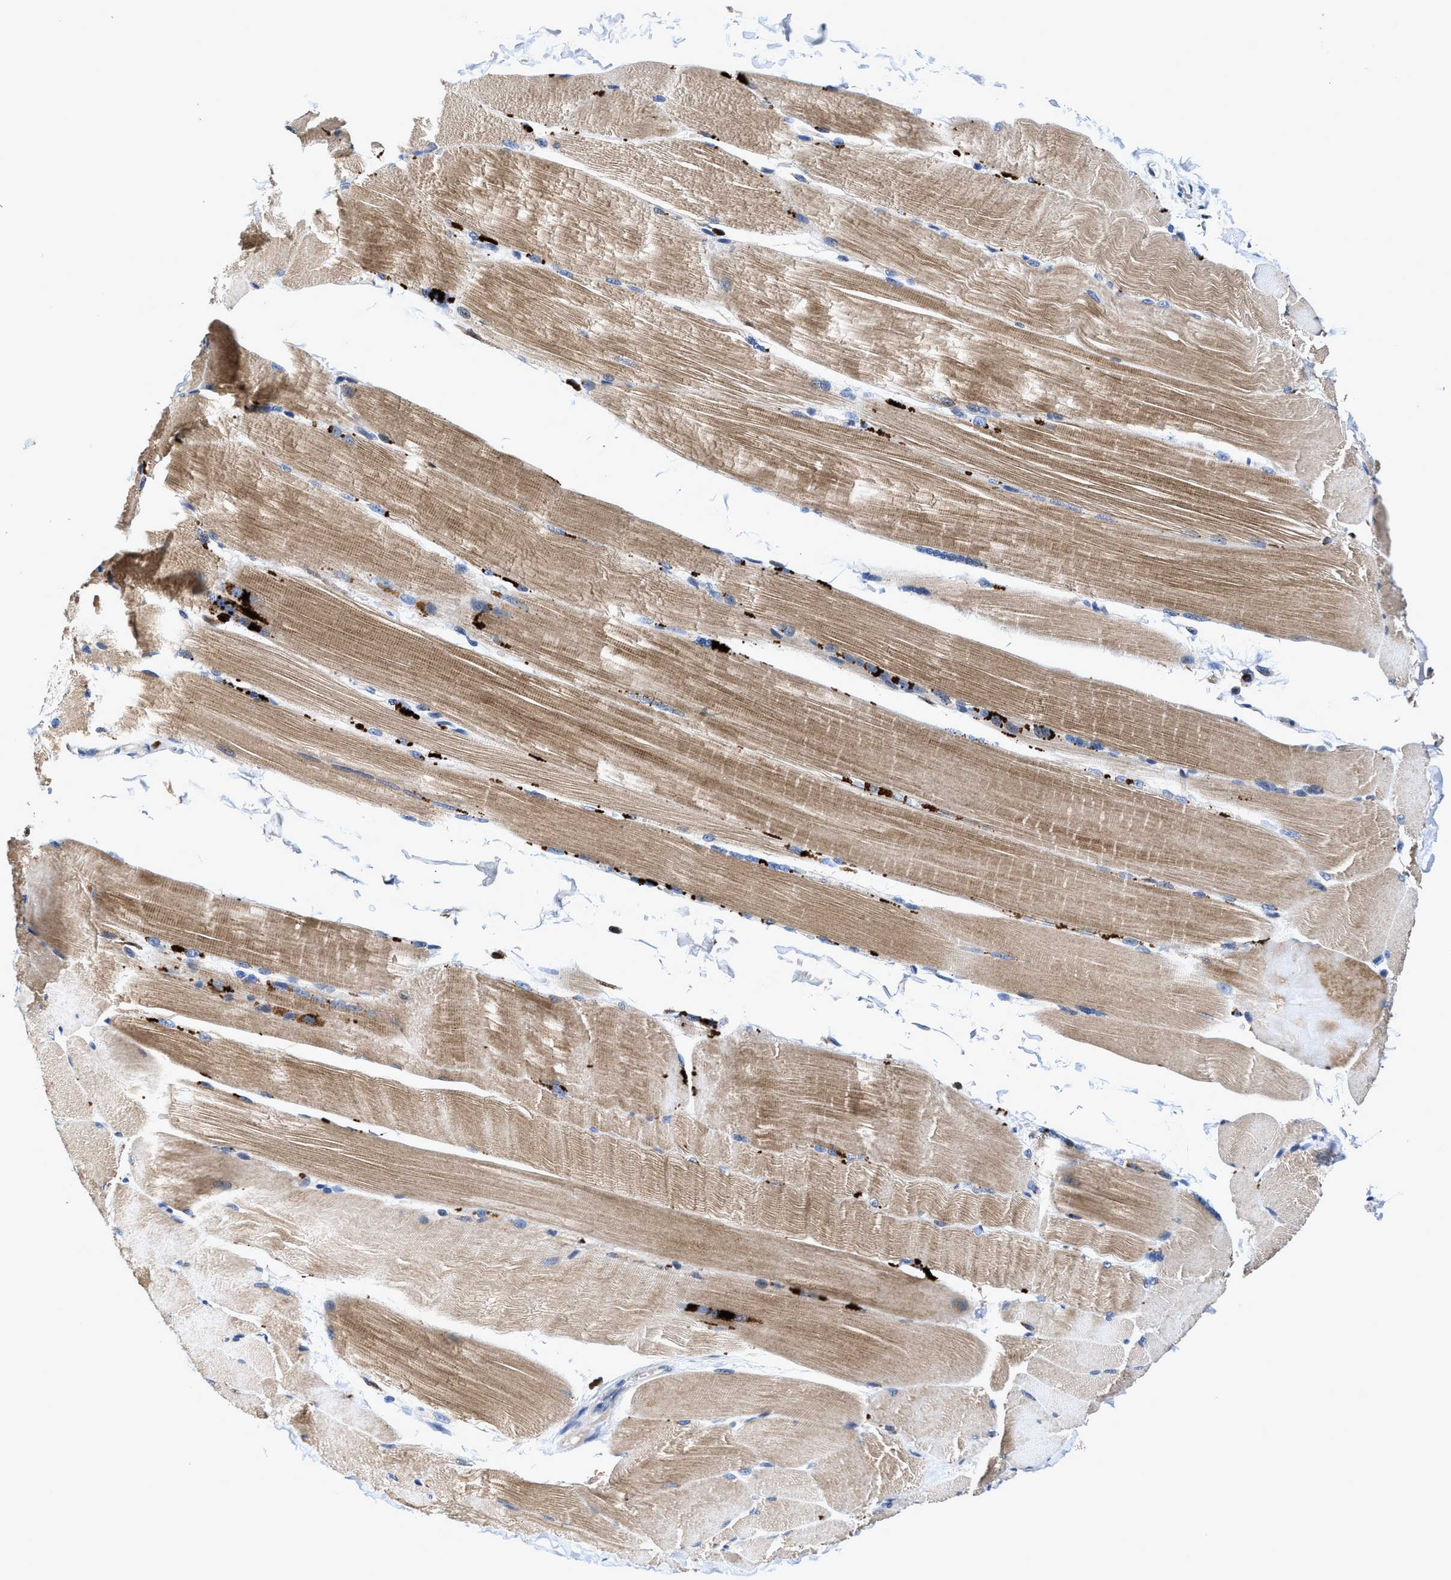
{"staining": {"intensity": "moderate", "quantity": "25%-75%", "location": "cytoplasmic/membranous"}, "tissue": "skeletal muscle", "cell_type": "Myocytes", "image_type": "normal", "snomed": [{"axis": "morphology", "description": "Normal tissue, NOS"}, {"axis": "topography", "description": "Skin"}, {"axis": "topography", "description": "Skeletal muscle"}], "caption": "This is a micrograph of immunohistochemistry staining of benign skeletal muscle, which shows moderate staining in the cytoplasmic/membranous of myocytes.", "gene": "RGS10", "patient": {"sex": "male", "age": 83}}